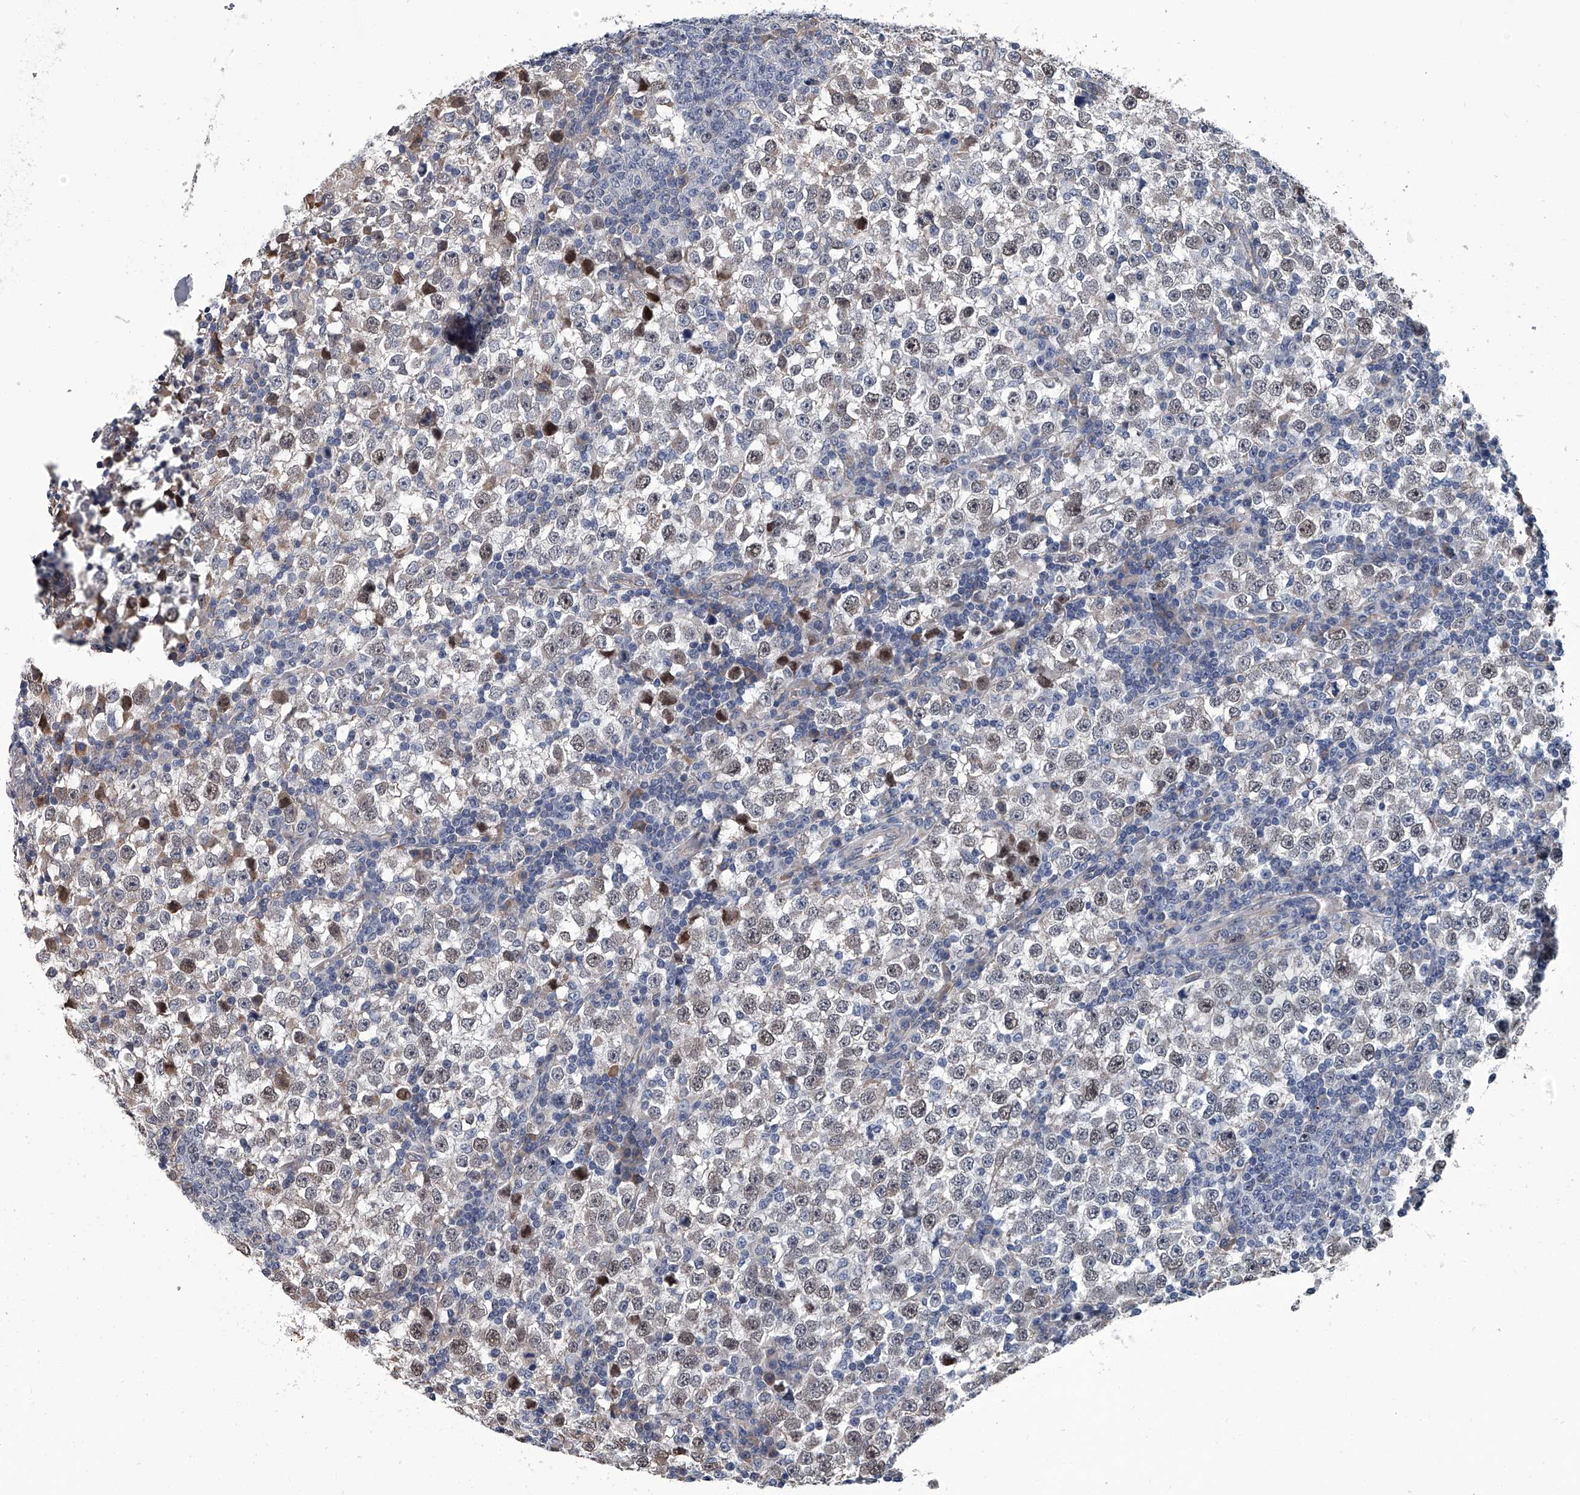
{"staining": {"intensity": "negative", "quantity": "none", "location": "none"}, "tissue": "testis cancer", "cell_type": "Tumor cells", "image_type": "cancer", "snomed": [{"axis": "morphology", "description": "Seminoma, NOS"}, {"axis": "topography", "description": "Testis"}], "caption": "Immunohistochemistry of testis seminoma reveals no staining in tumor cells.", "gene": "ABCG1", "patient": {"sex": "male", "age": 65}}